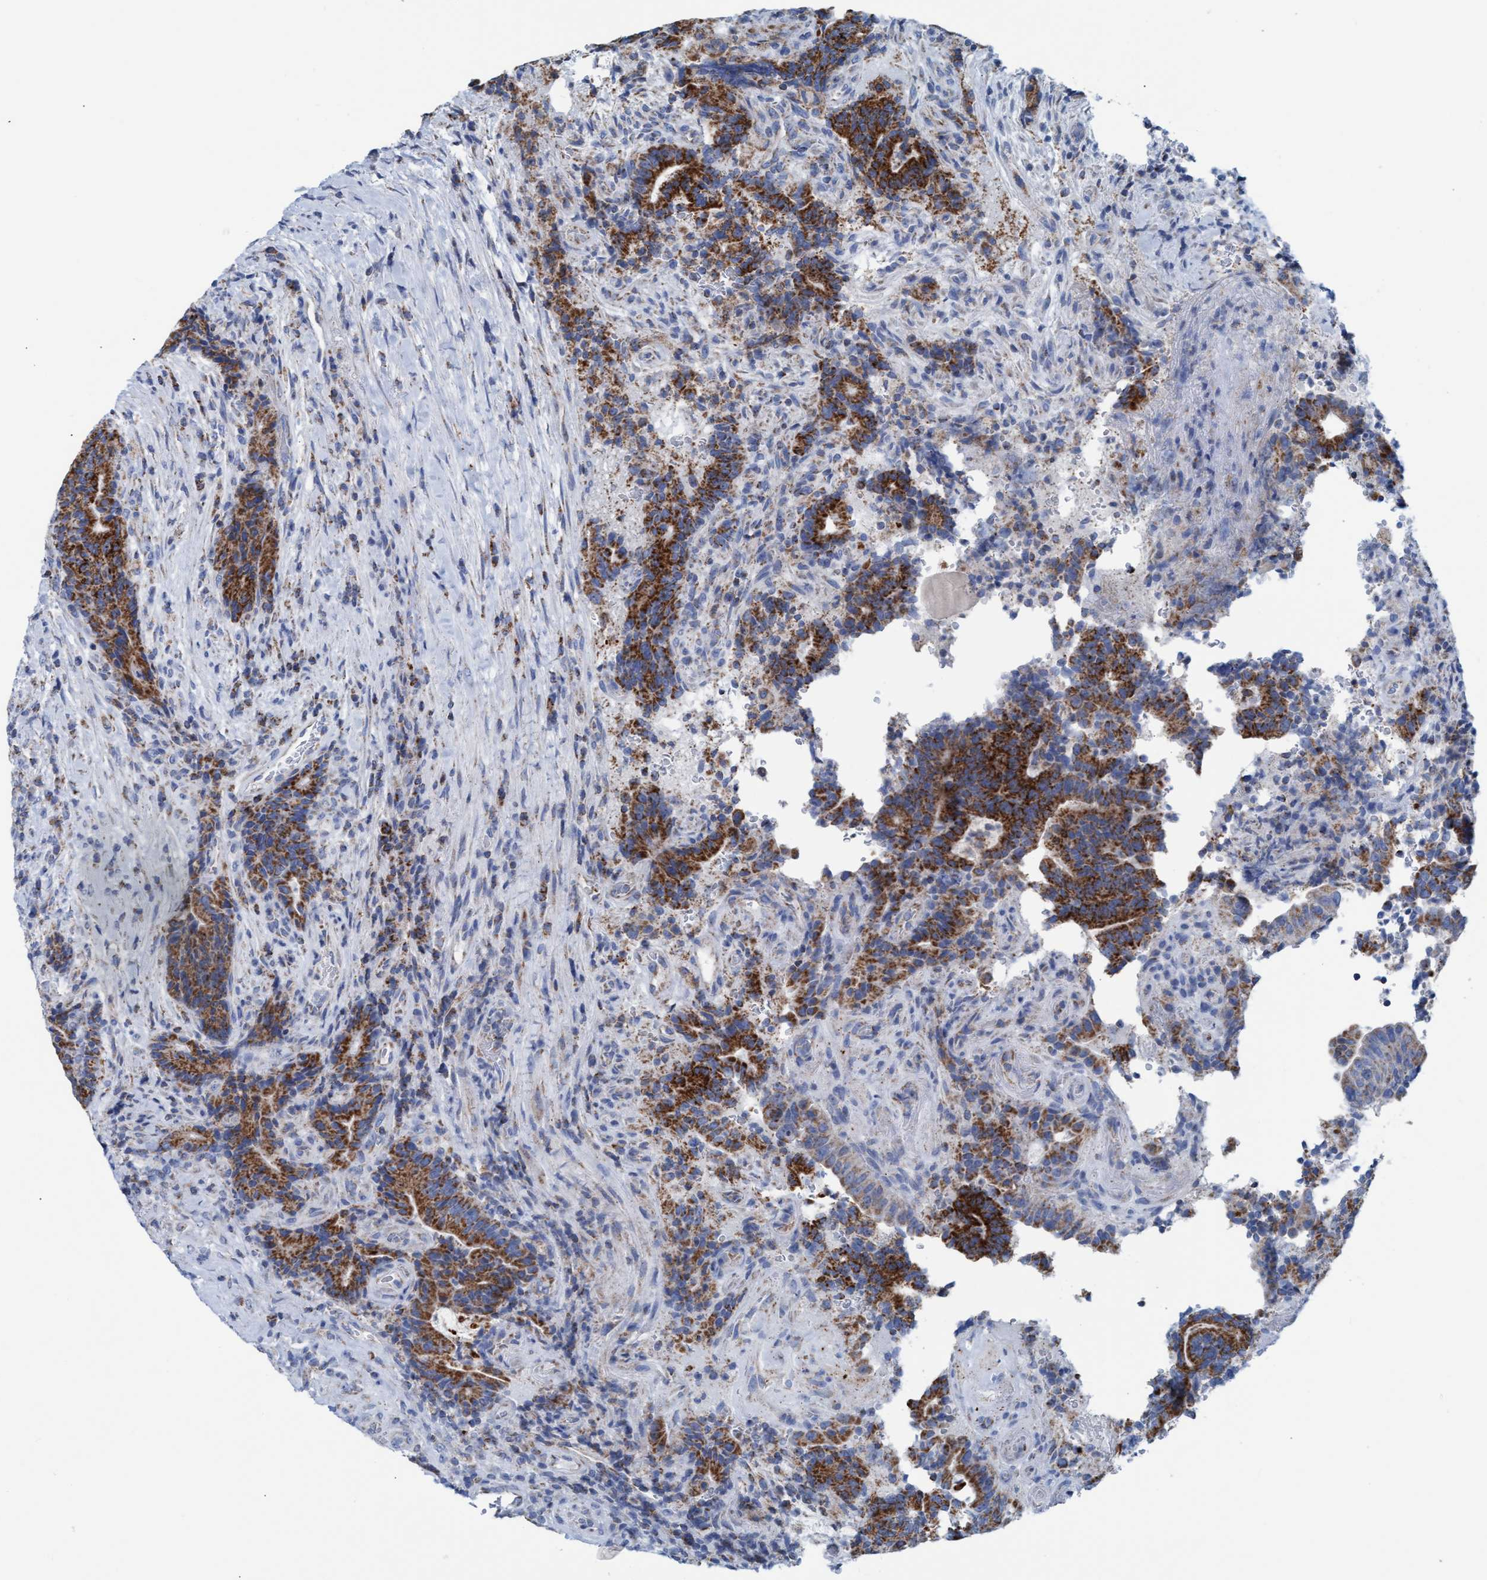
{"staining": {"intensity": "strong", "quantity": ">75%", "location": "cytoplasmic/membranous"}, "tissue": "colorectal cancer", "cell_type": "Tumor cells", "image_type": "cancer", "snomed": [{"axis": "morphology", "description": "Normal tissue, NOS"}, {"axis": "morphology", "description": "Adenocarcinoma, NOS"}, {"axis": "topography", "description": "Colon"}], "caption": "Human colorectal cancer (adenocarcinoma) stained with a protein marker exhibits strong staining in tumor cells.", "gene": "GGA3", "patient": {"sex": "female", "age": 75}}